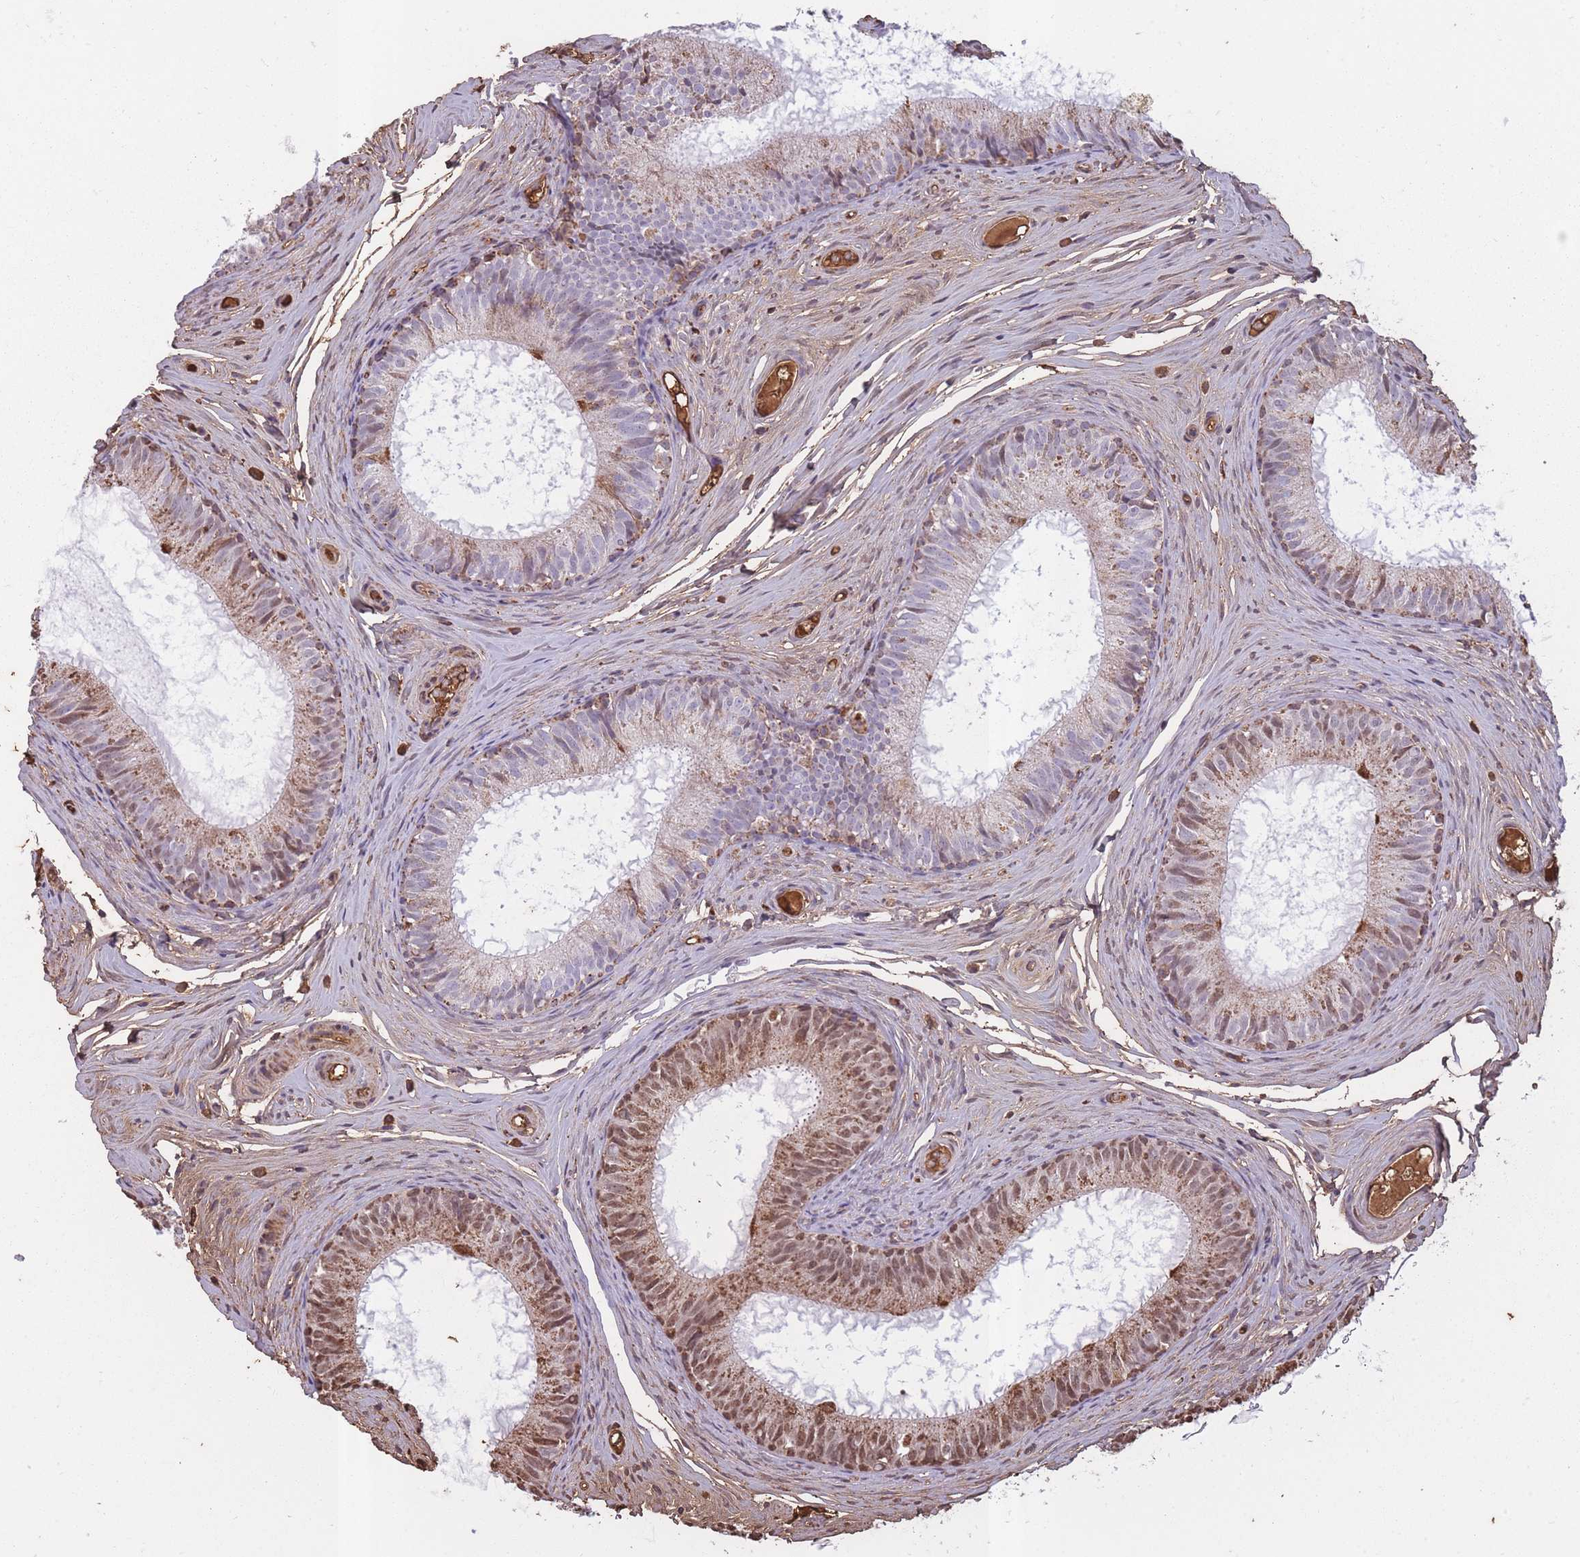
{"staining": {"intensity": "moderate", "quantity": "25%-75%", "location": "cytoplasmic/membranous"}, "tissue": "epididymis", "cell_type": "Glandular cells", "image_type": "normal", "snomed": [{"axis": "morphology", "description": "Normal tissue, NOS"}, {"axis": "topography", "description": "Epididymis"}], "caption": "Immunohistochemistry of benign epididymis exhibits medium levels of moderate cytoplasmic/membranous positivity in about 25%-75% of glandular cells.", "gene": "KAT2A", "patient": {"sex": "male", "age": 25}}